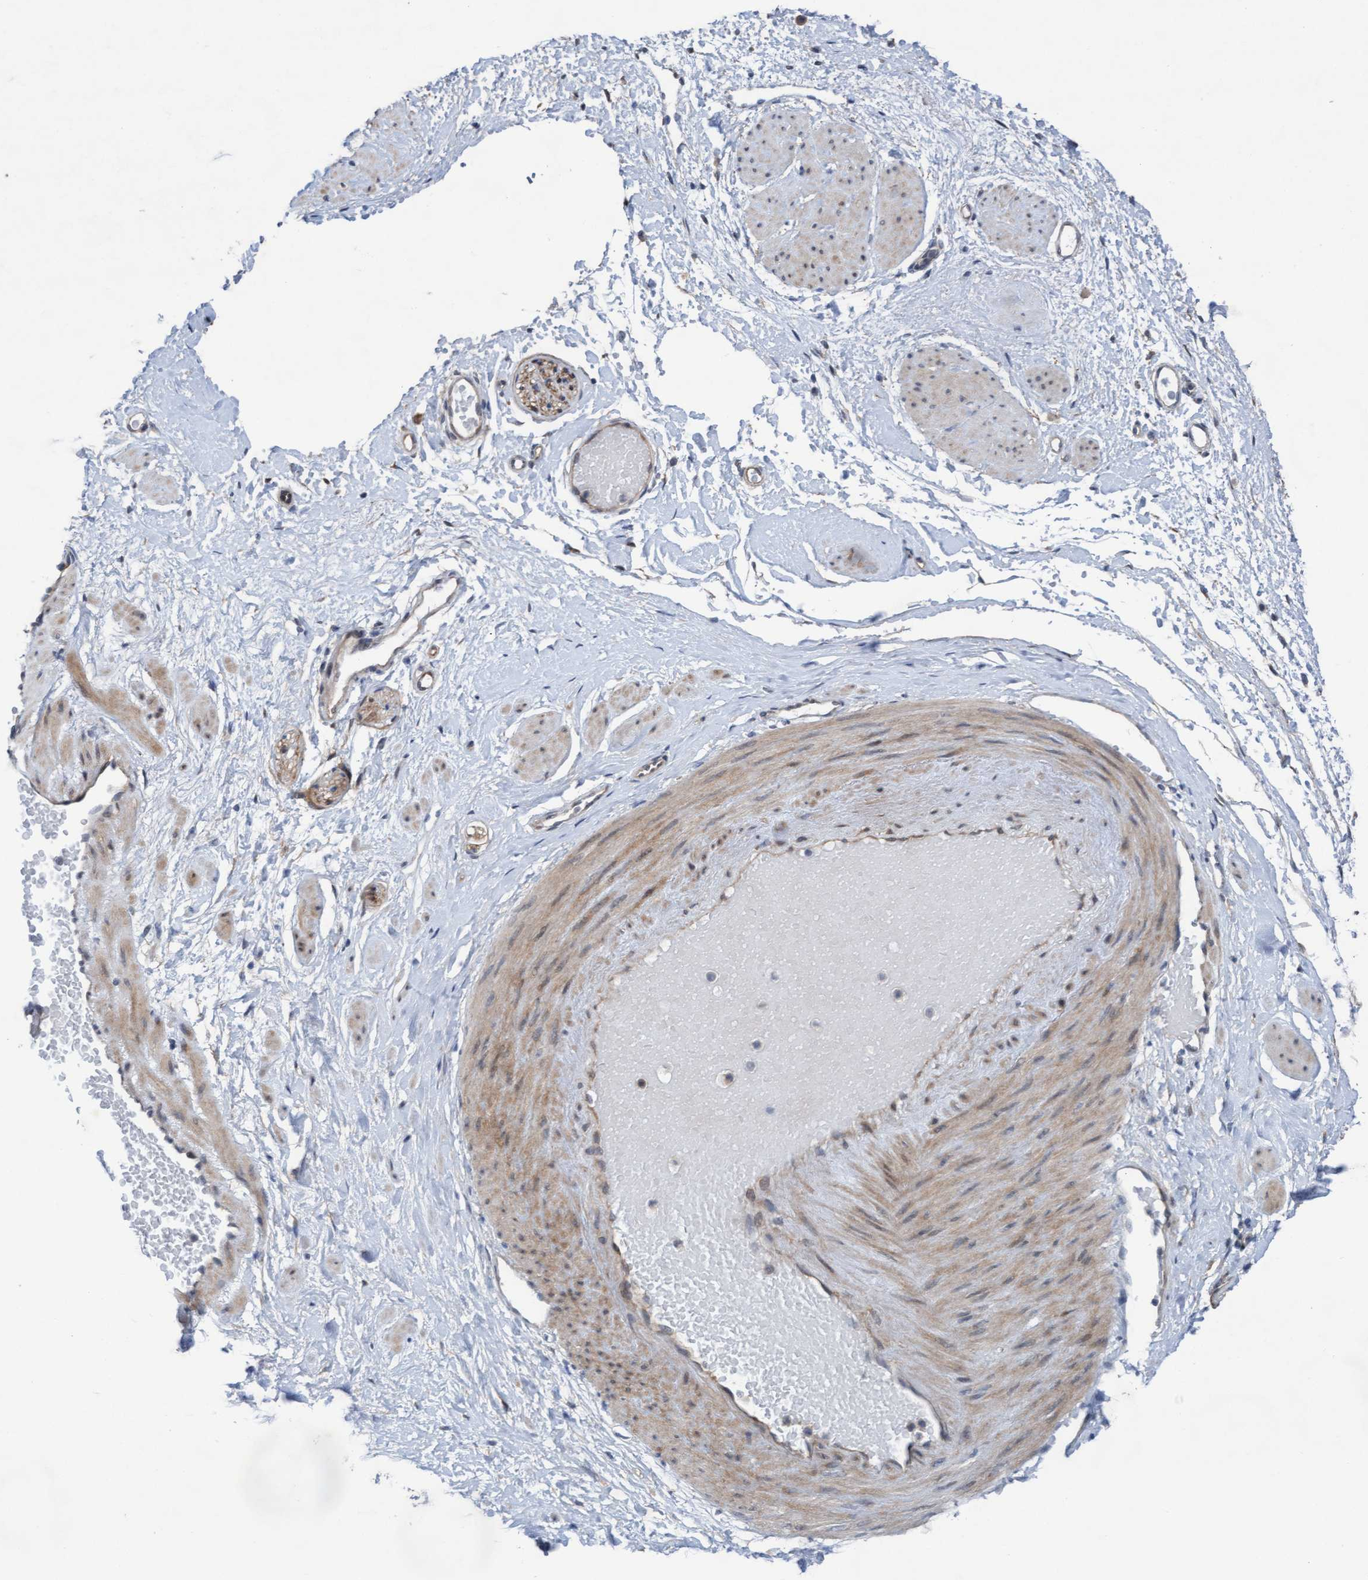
{"staining": {"intensity": "weak", "quantity": ">75%", "location": "cytoplasmic/membranous"}, "tissue": "adipose tissue", "cell_type": "Adipocytes", "image_type": "normal", "snomed": [{"axis": "morphology", "description": "Normal tissue, NOS"}, {"axis": "topography", "description": "Soft tissue"}], "caption": "Protein staining reveals weak cytoplasmic/membranous positivity in about >75% of adipocytes in normal adipose tissue. Using DAB (brown) and hematoxylin (blue) stains, captured at high magnification using brightfield microscopy.", "gene": "PLCD1", "patient": {"sex": "male", "age": 72}}